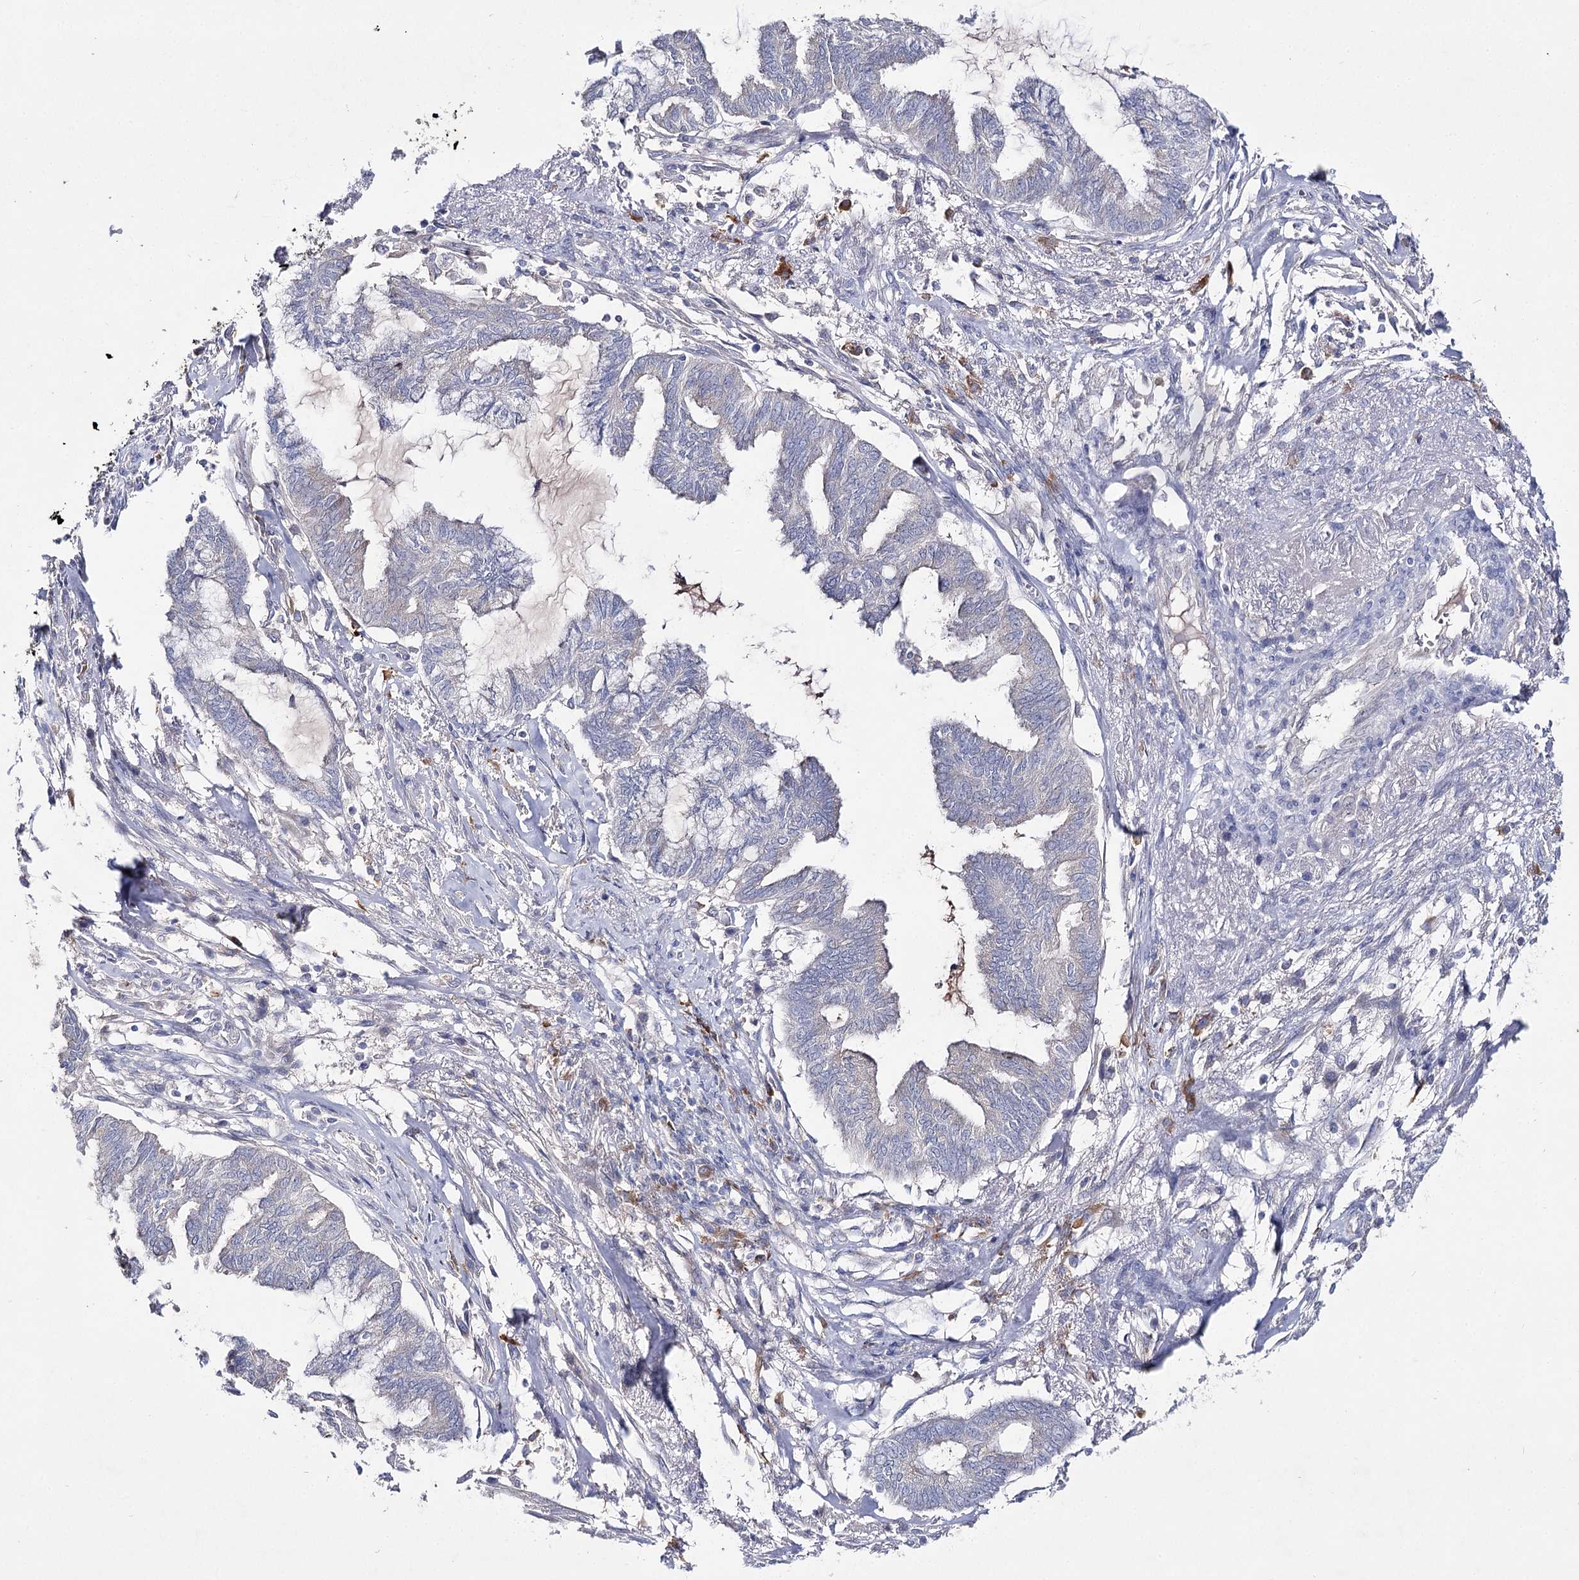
{"staining": {"intensity": "negative", "quantity": "none", "location": "none"}, "tissue": "endometrial cancer", "cell_type": "Tumor cells", "image_type": "cancer", "snomed": [{"axis": "morphology", "description": "Adenocarcinoma, NOS"}, {"axis": "topography", "description": "Endometrium"}], "caption": "DAB immunohistochemical staining of endometrial cancer (adenocarcinoma) shows no significant expression in tumor cells. (Brightfield microscopy of DAB IHC at high magnification).", "gene": "IL1RAP", "patient": {"sex": "female", "age": 86}}